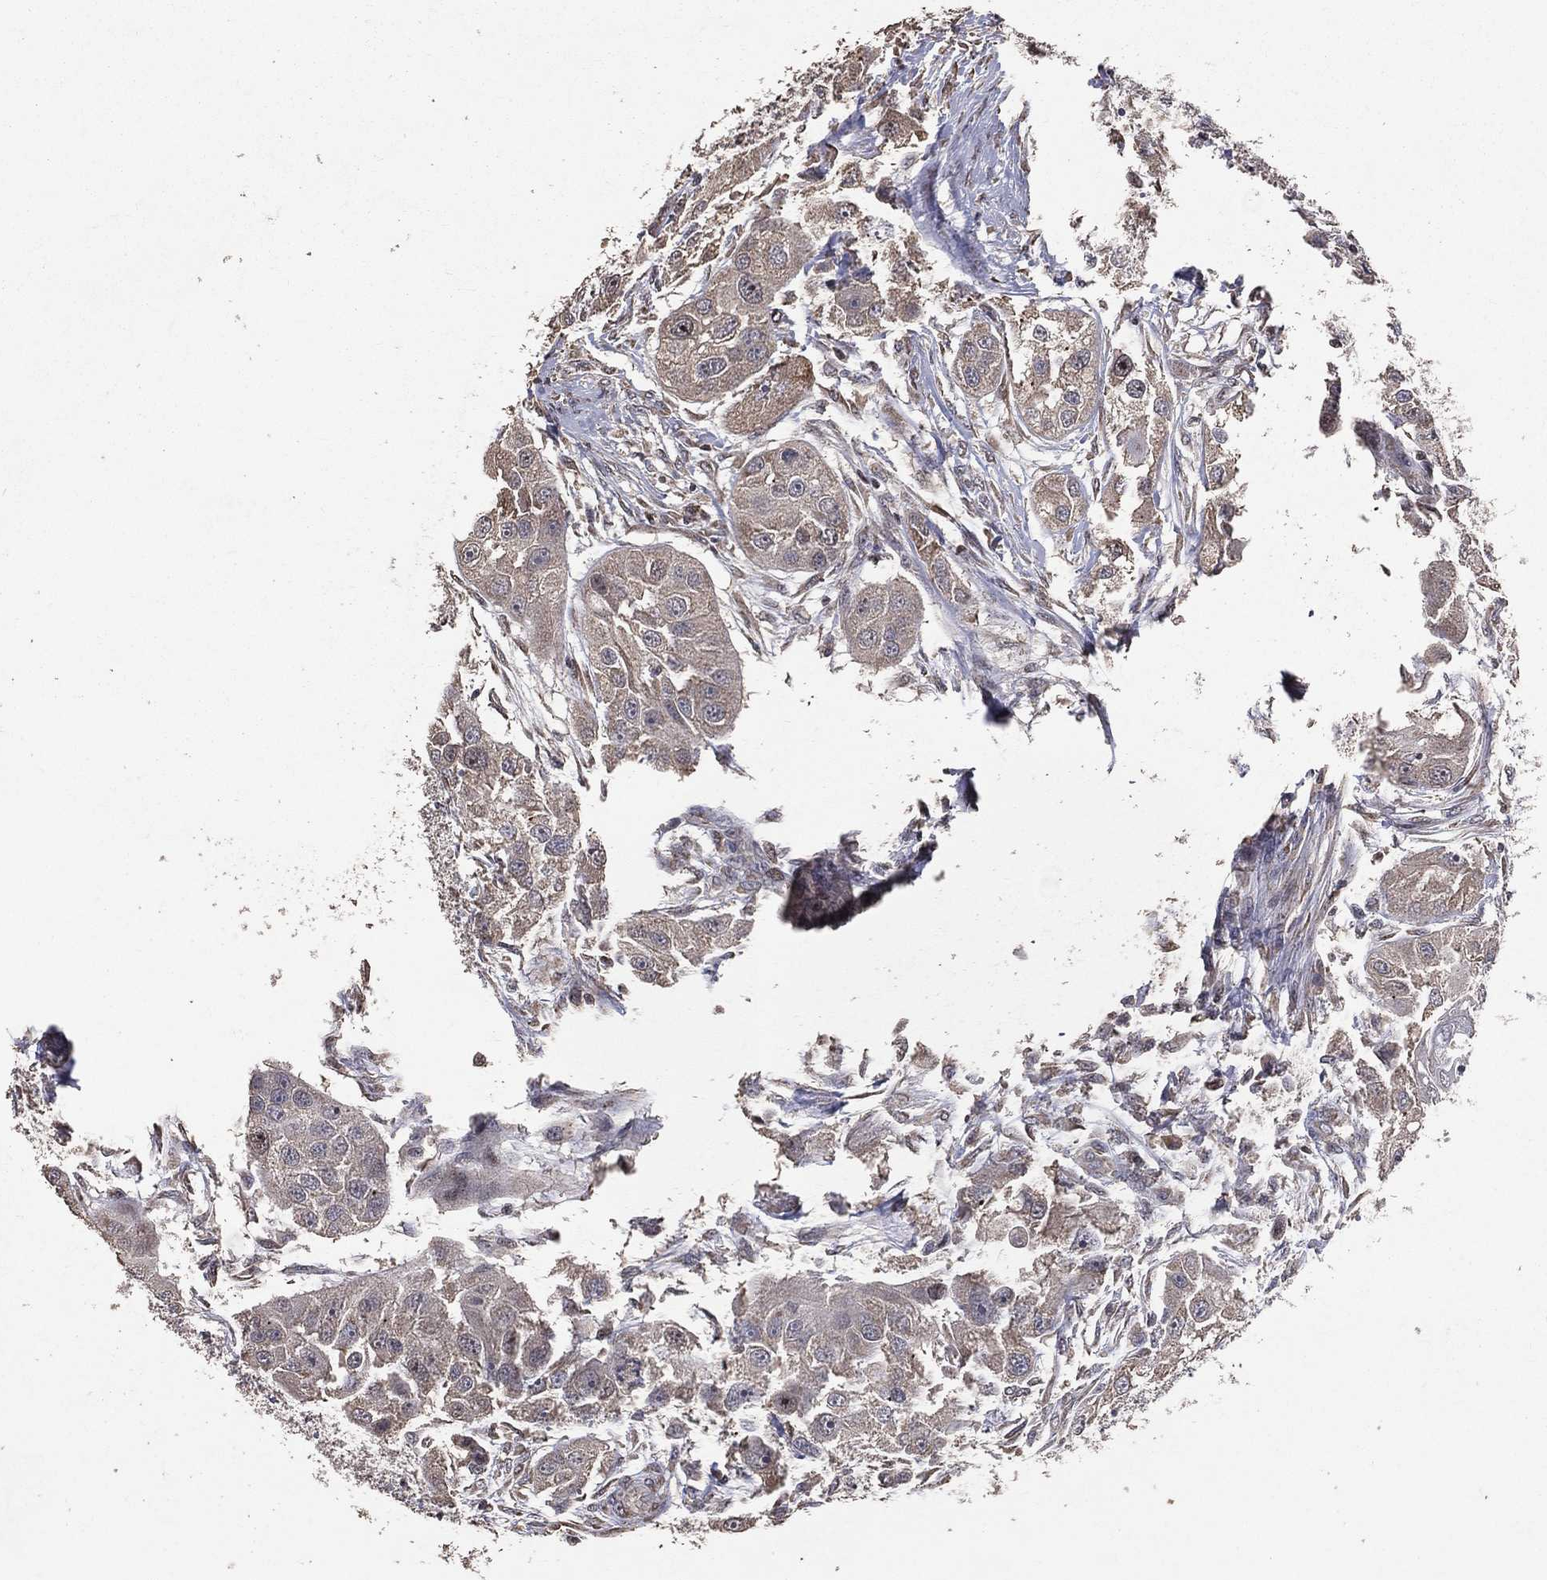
{"staining": {"intensity": "weak", "quantity": "<25%", "location": "cytoplasmic/membranous"}, "tissue": "head and neck cancer", "cell_type": "Tumor cells", "image_type": "cancer", "snomed": [{"axis": "morphology", "description": "Normal tissue, NOS"}, {"axis": "morphology", "description": "Squamous cell carcinoma, NOS"}, {"axis": "topography", "description": "Skeletal muscle"}, {"axis": "topography", "description": "Head-Neck"}], "caption": "There is no significant positivity in tumor cells of head and neck cancer (squamous cell carcinoma). (DAB immunohistochemistry (IHC) with hematoxylin counter stain).", "gene": "LY6K", "patient": {"sex": "male", "age": 51}}